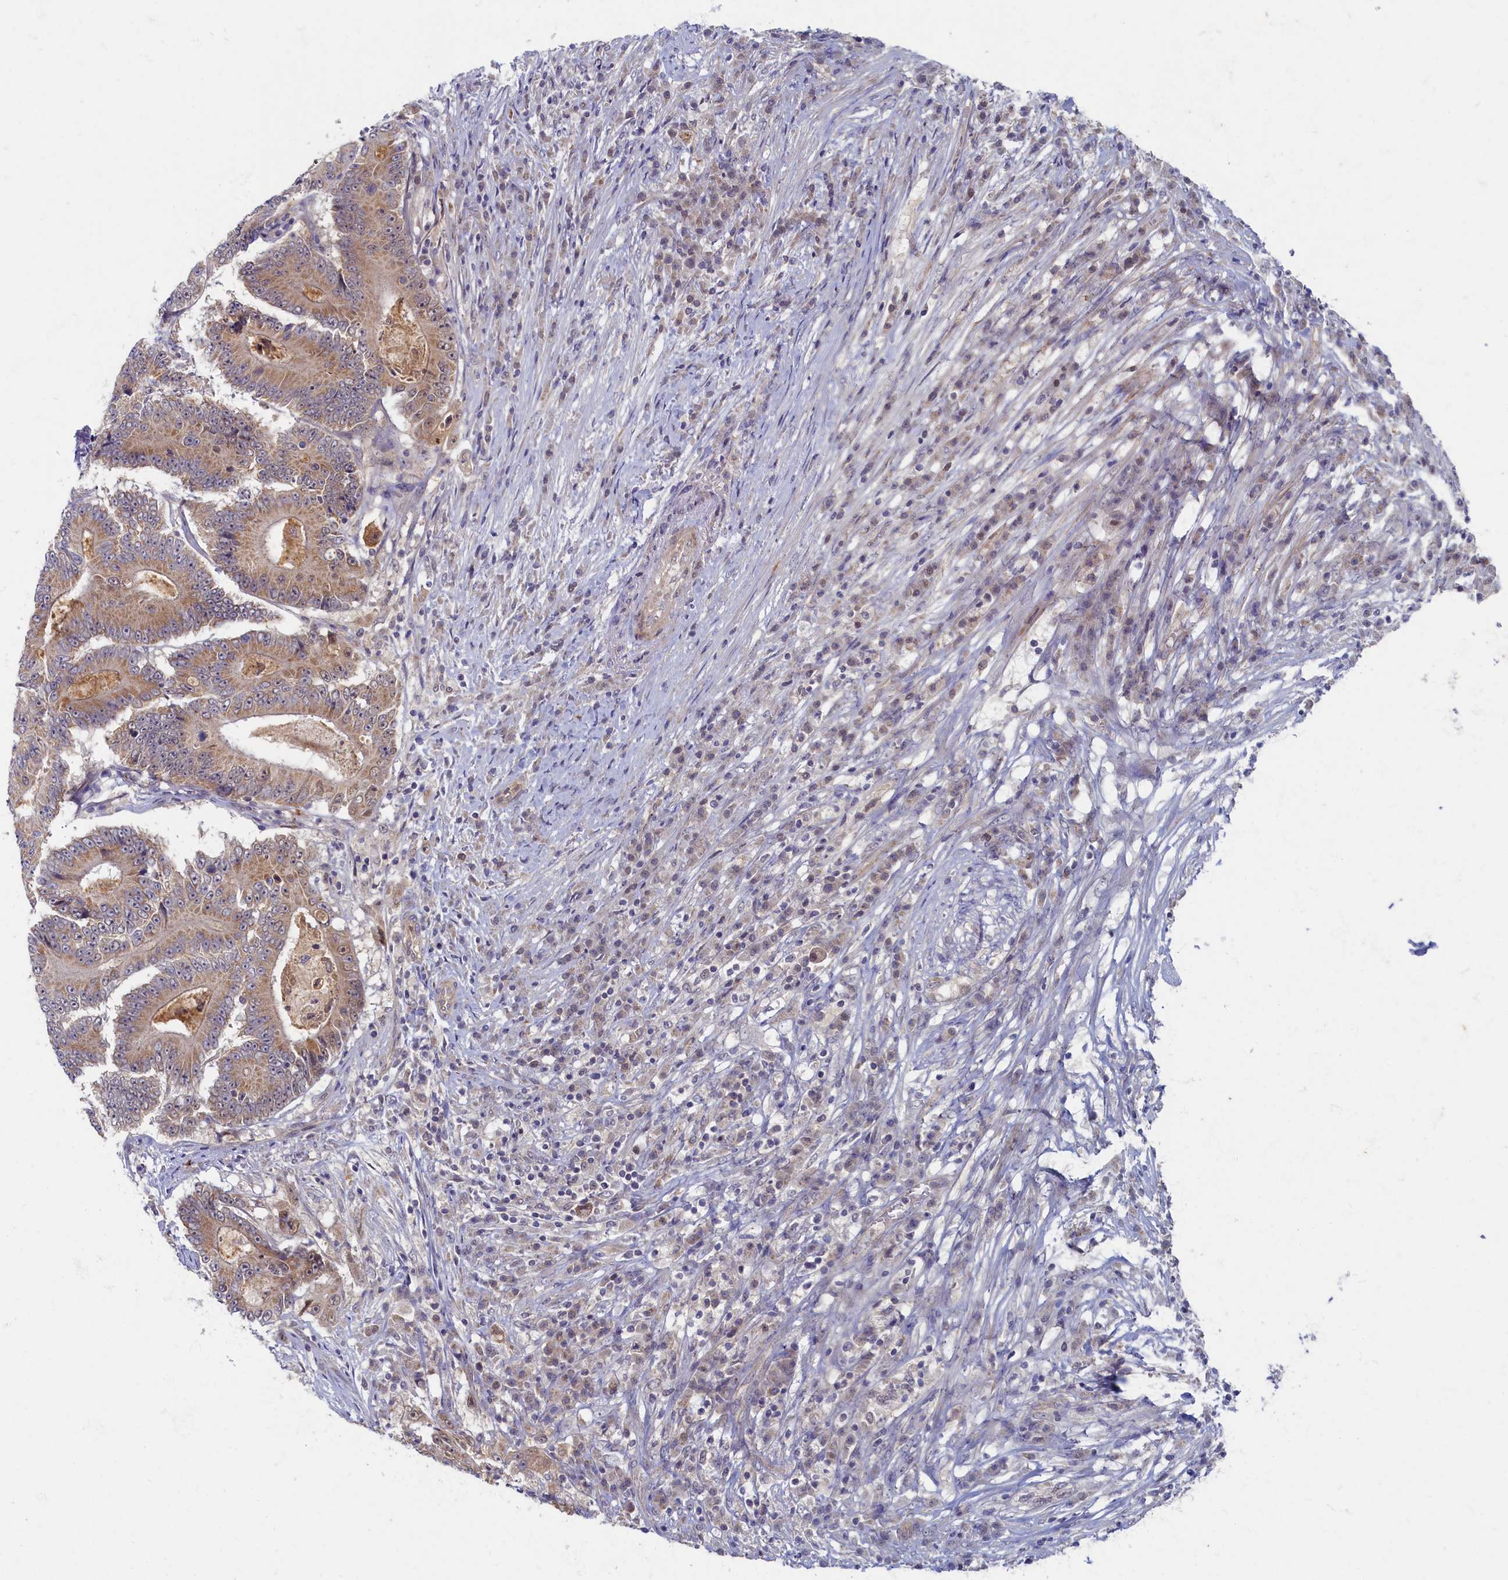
{"staining": {"intensity": "weak", "quantity": "25%-75%", "location": "cytoplasmic/membranous"}, "tissue": "colorectal cancer", "cell_type": "Tumor cells", "image_type": "cancer", "snomed": [{"axis": "morphology", "description": "Adenocarcinoma, NOS"}, {"axis": "topography", "description": "Colon"}], "caption": "Adenocarcinoma (colorectal) stained with DAB (3,3'-diaminobenzidine) immunohistochemistry shows low levels of weak cytoplasmic/membranous expression in approximately 25%-75% of tumor cells.", "gene": "WDR59", "patient": {"sex": "male", "age": 83}}